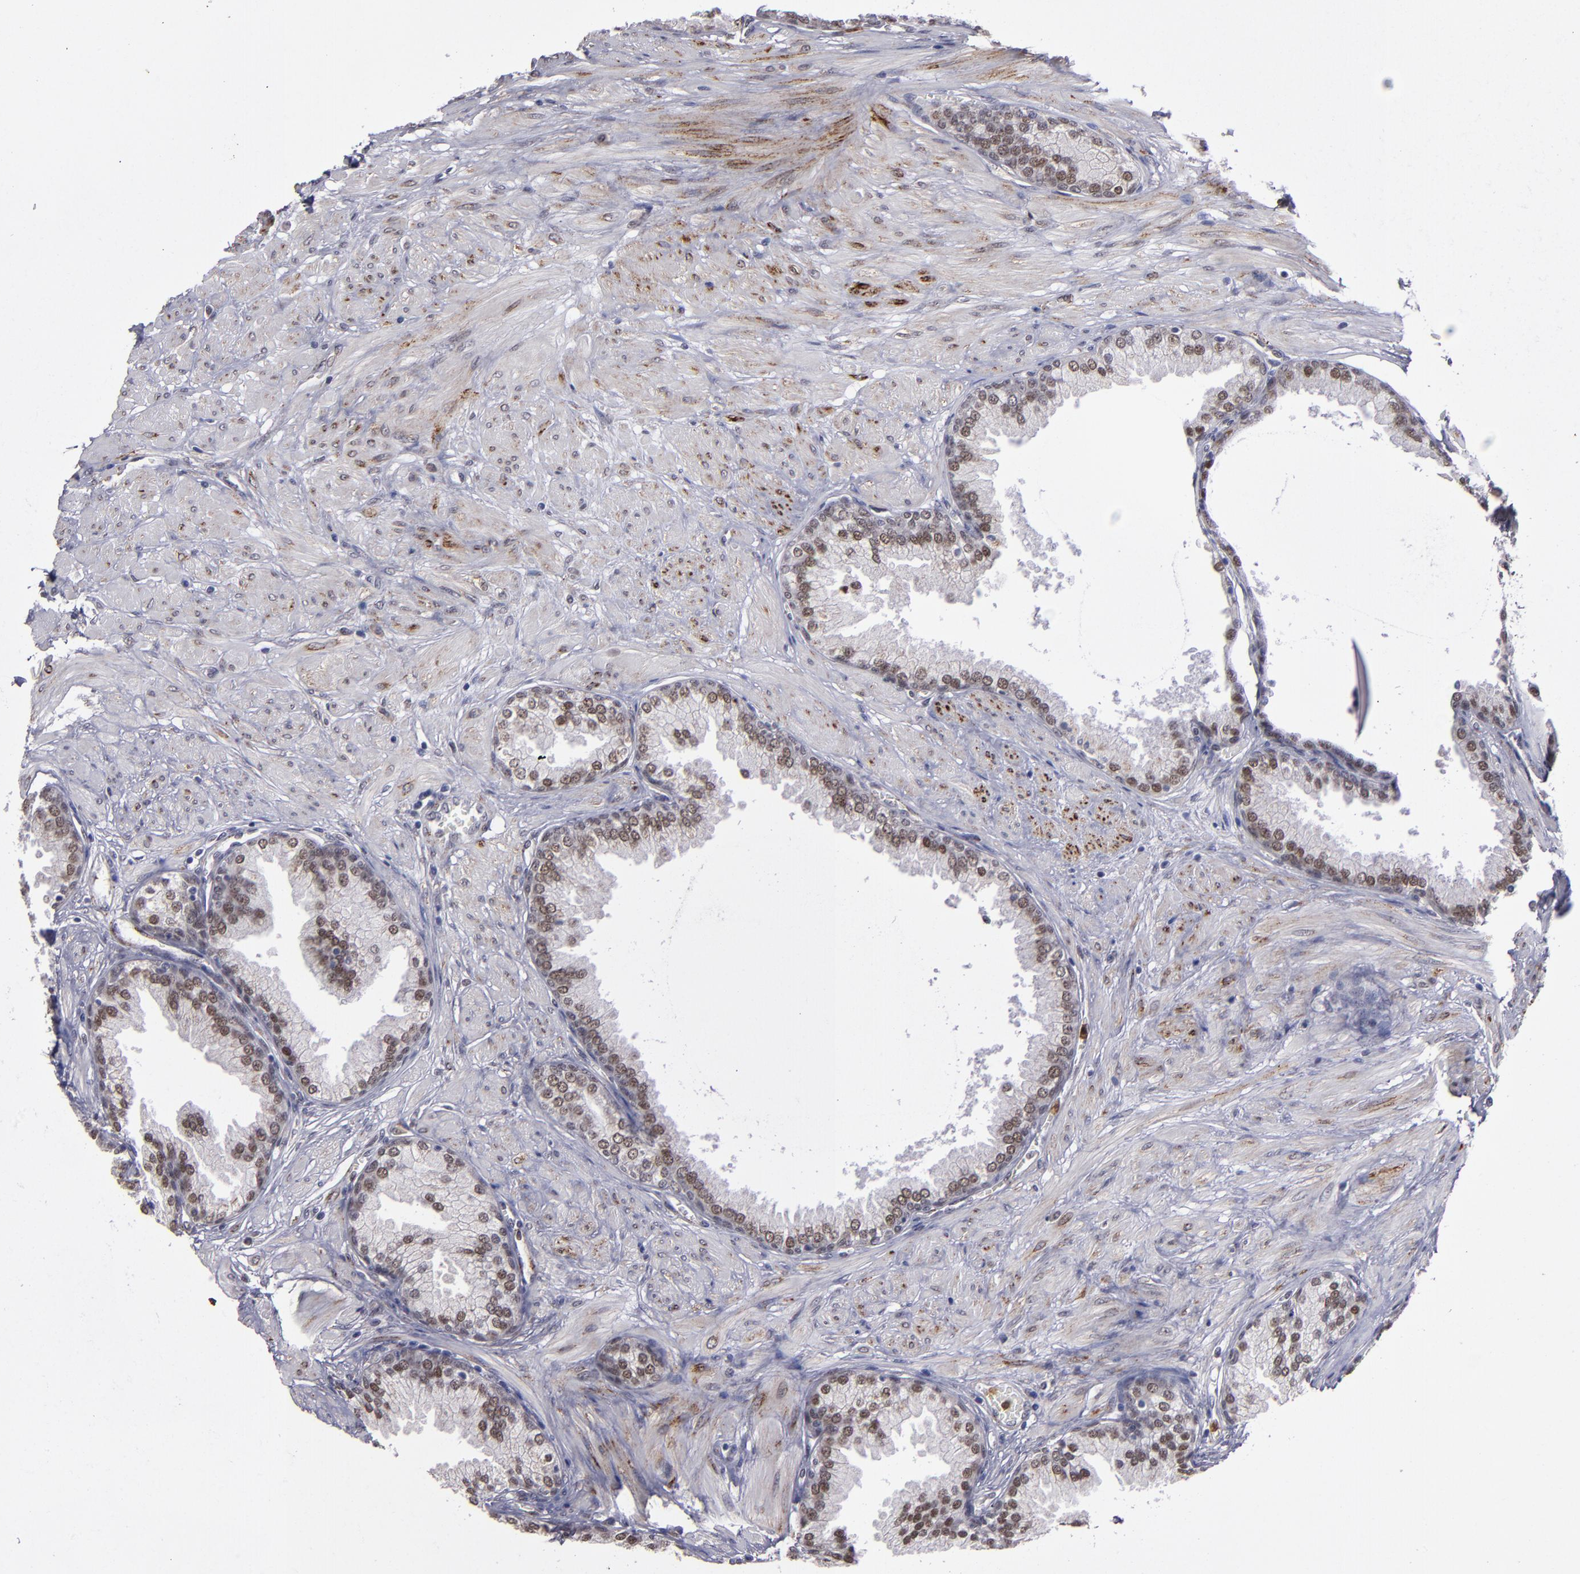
{"staining": {"intensity": "weak", "quantity": "25%-75%", "location": "nuclear"}, "tissue": "prostate", "cell_type": "Glandular cells", "image_type": "normal", "snomed": [{"axis": "morphology", "description": "Normal tissue, NOS"}, {"axis": "topography", "description": "Prostate"}], "caption": "Immunohistochemical staining of benign prostate shows low levels of weak nuclear expression in about 25%-75% of glandular cells.", "gene": "RREB1", "patient": {"sex": "male", "age": 51}}